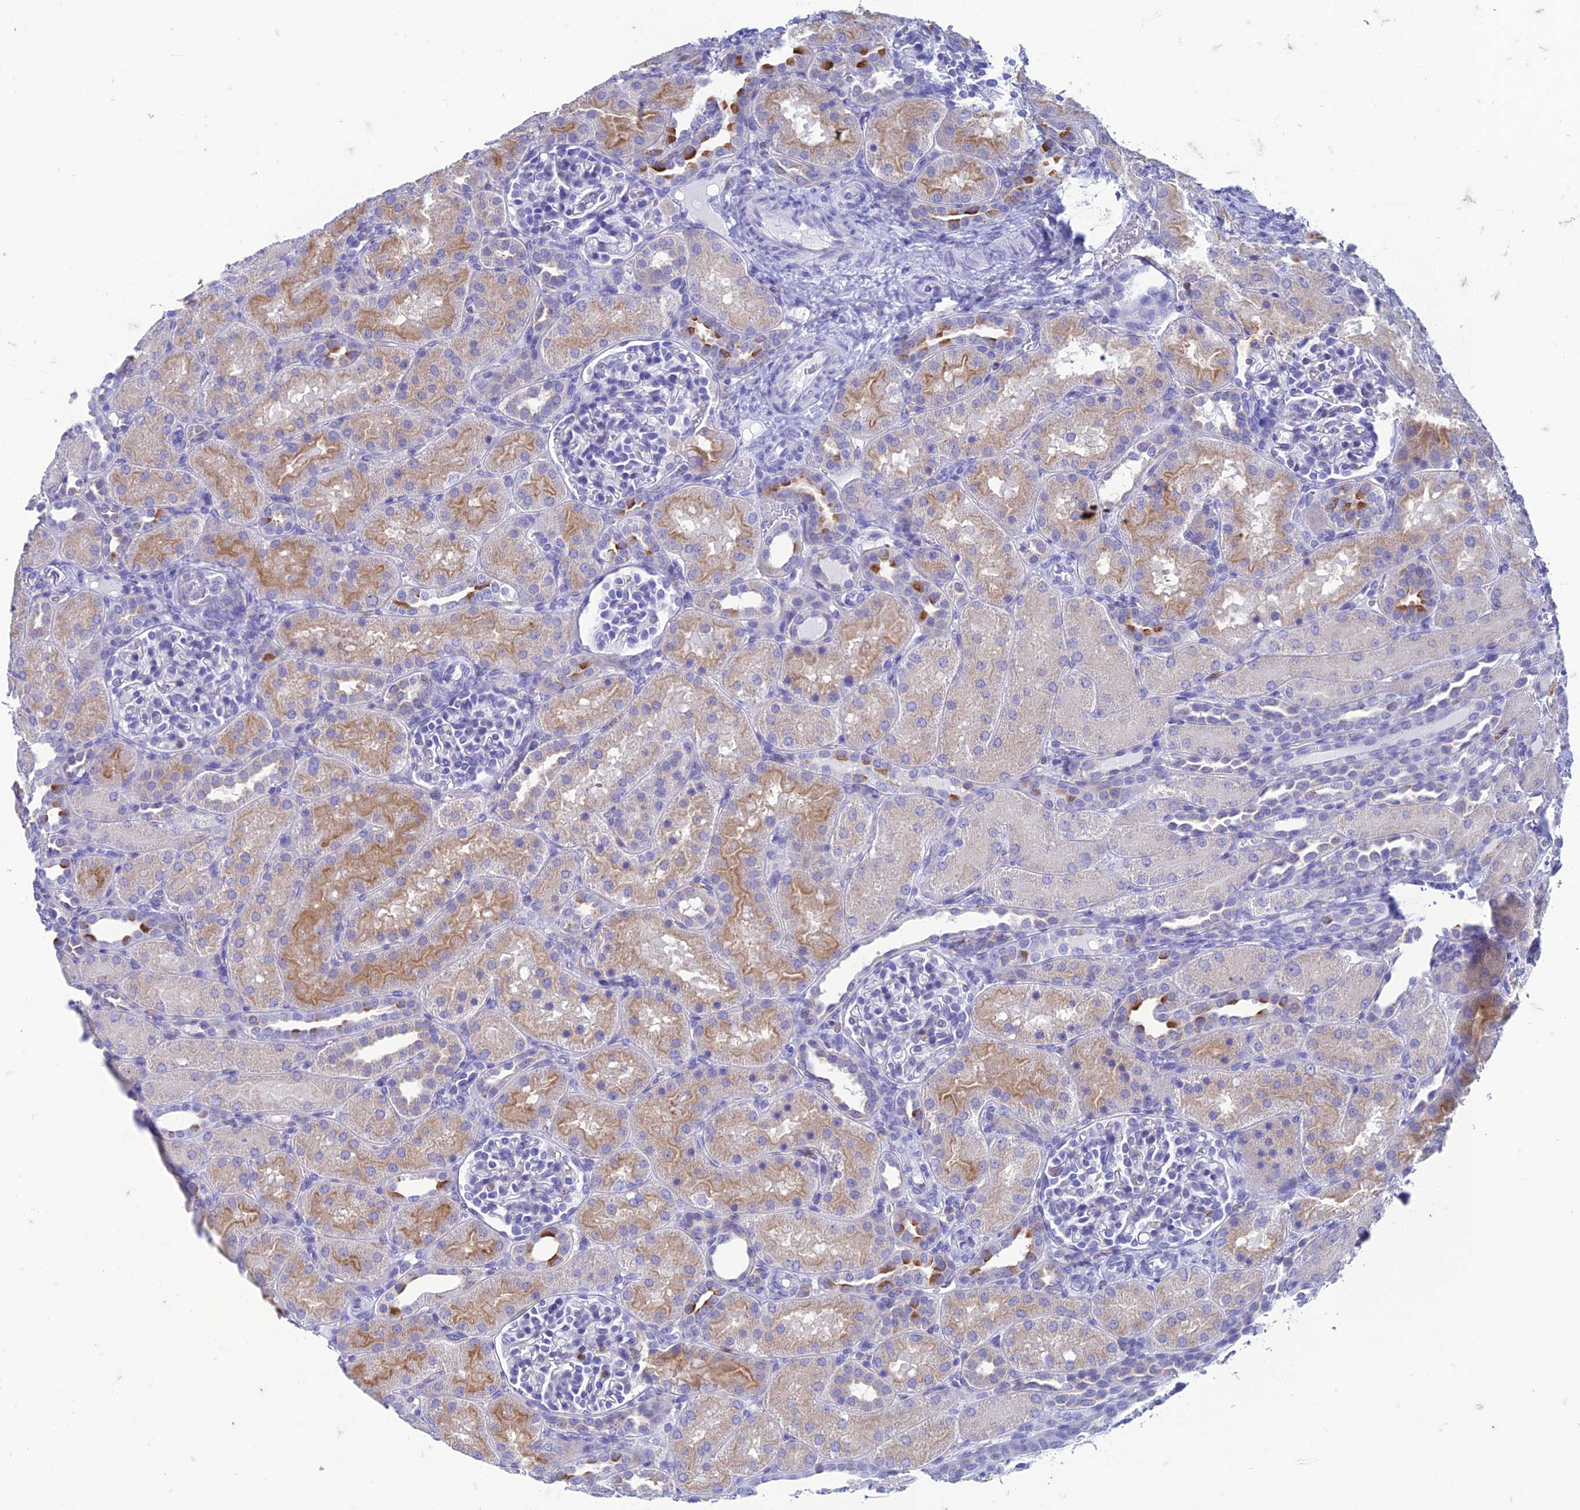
{"staining": {"intensity": "negative", "quantity": "none", "location": "none"}, "tissue": "kidney", "cell_type": "Cells in glomeruli", "image_type": "normal", "snomed": [{"axis": "morphology", "description": "Normal tissue, NOS"}, {"axis": "topography", "description": "Kidney"}], "caption": "Immunohistochemistry (IHC) histopathology image of unremarkable kidney: kidney stained with DAB (3,3'-diaminobenzidine) exhibits no significant protein positivity in cells in glomeruli.", "gene": "FGF7", "patient": {"sex": "male", "age": 1}}